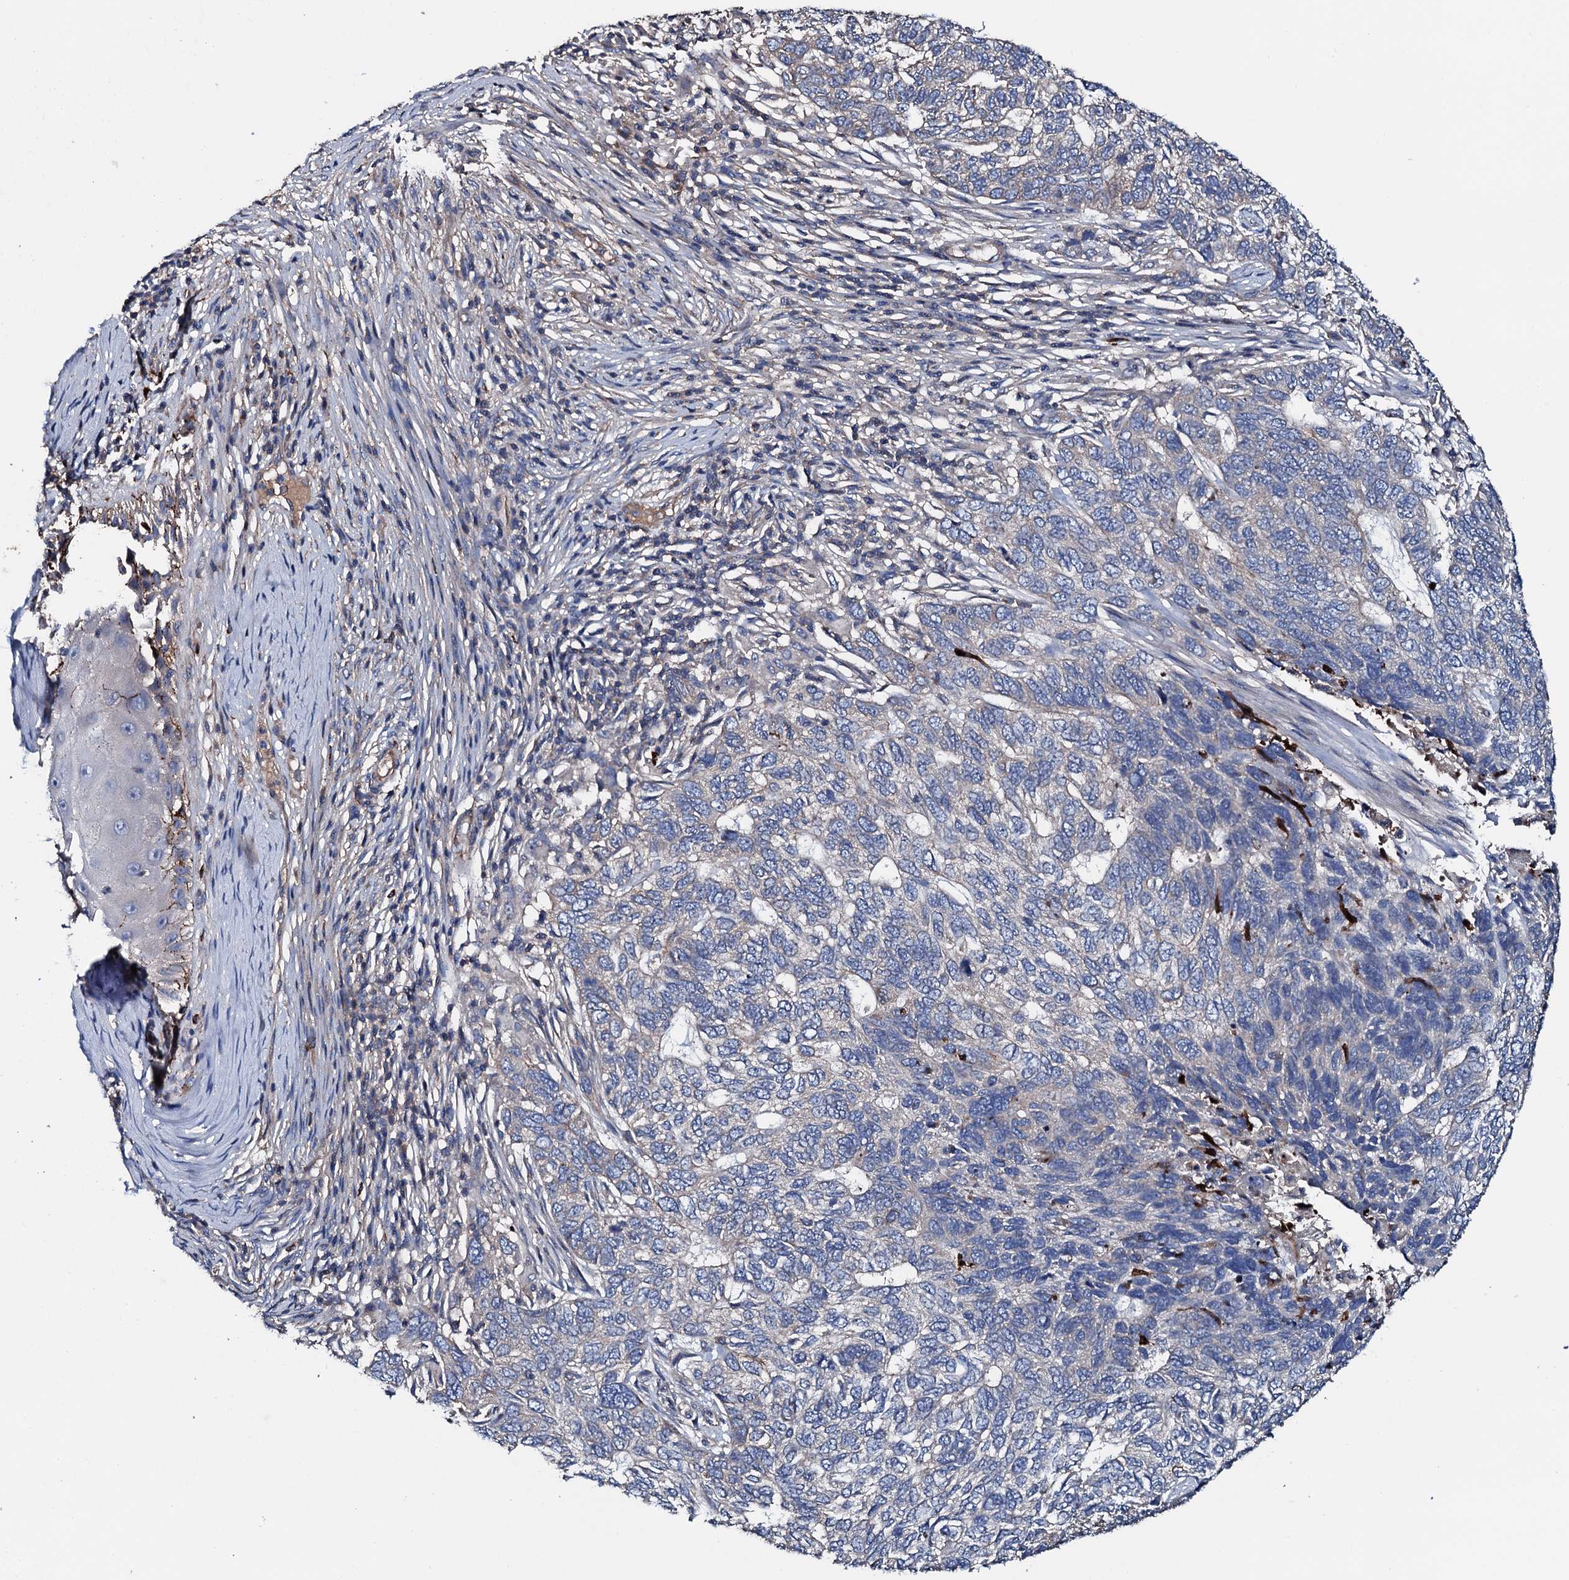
{"staining": {"intensity": "strong", "quantity": "<25%", "location": "cytoplasmic/membranous"}, "tissue": "skin cancer", "cell_type": "Tumor cells", "image_type": "cancer", "snomed": [{"axis": "morphology", "description": "Basal cell carcinoma"}, {"axis": "topography", "description": "Skin"}], "caption": "Basal cell carcinoma (skin) stained with DAB (3,3'-diaminobenzidine) immunohistochemistry (IHC) reveals medium levels of strong cytoplasmic/membranous staining in about <25% of tumor cells.", "gene": "NEK1", "patient": {"sex": "female", "age": 65}}